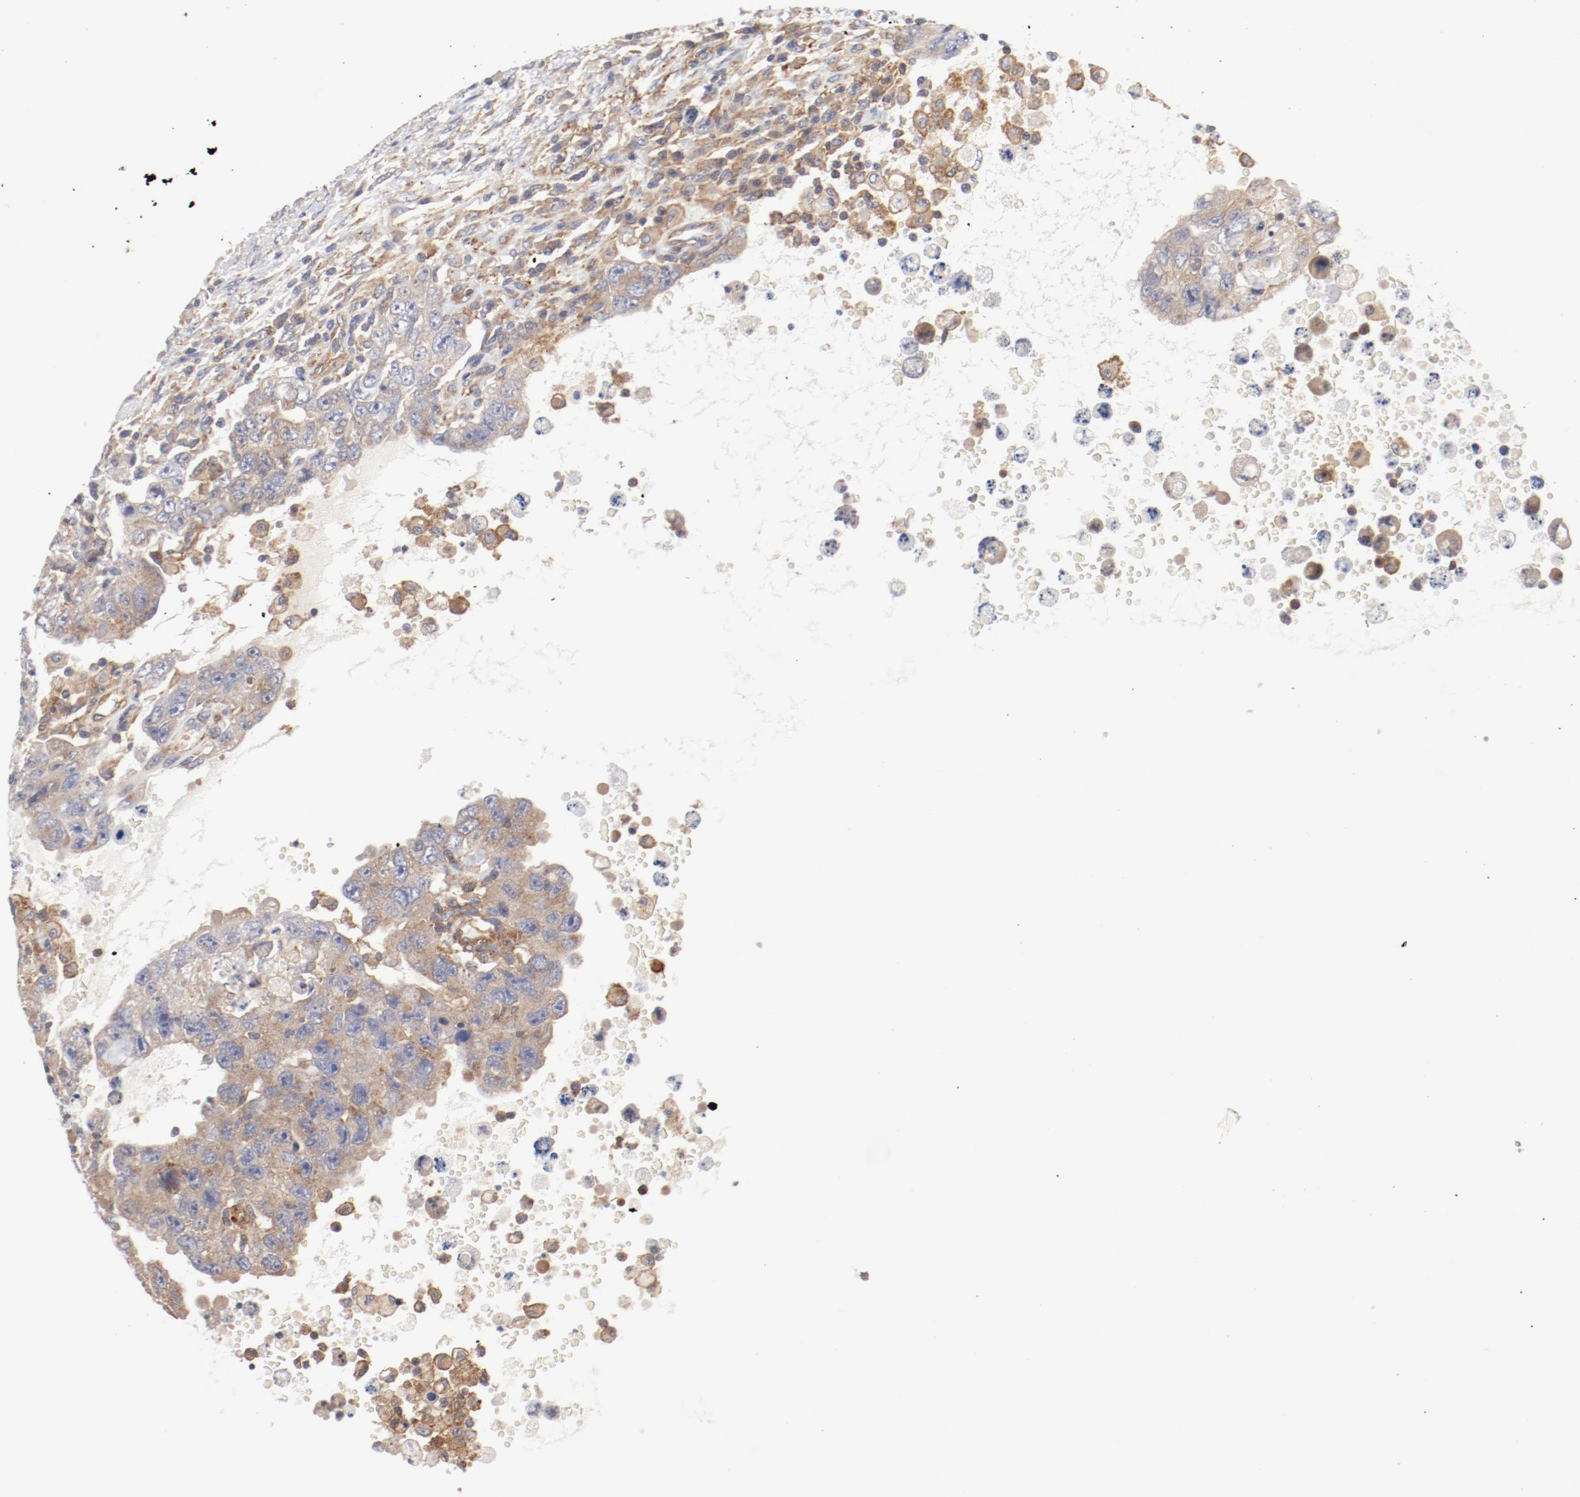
{"staining": {"intensity": "moderate", "quantity": "25%-75%", "location": "cytoplasmic/membranous"}, "tissue": "testis cancer", "cell_type": "Tumor cells", "image_type": "cancer", "snomed": [{"axis": "morphology", "description": "Carcinoma, Embryonal, NOS"}, {"axis": "topography", "description": "Testis"}], "caption": "IHC image of neoplastic tissue: testis embryonal carcinoma stained using IHC shows medium levels of moderate protein expression localized specifically in the cytoplasmic/membranous of tumor cells, appearing as a cytoplasmic/membranous brown color.", "gene": "AP2A1", "patient": {"sex": "male", "age": 26}}